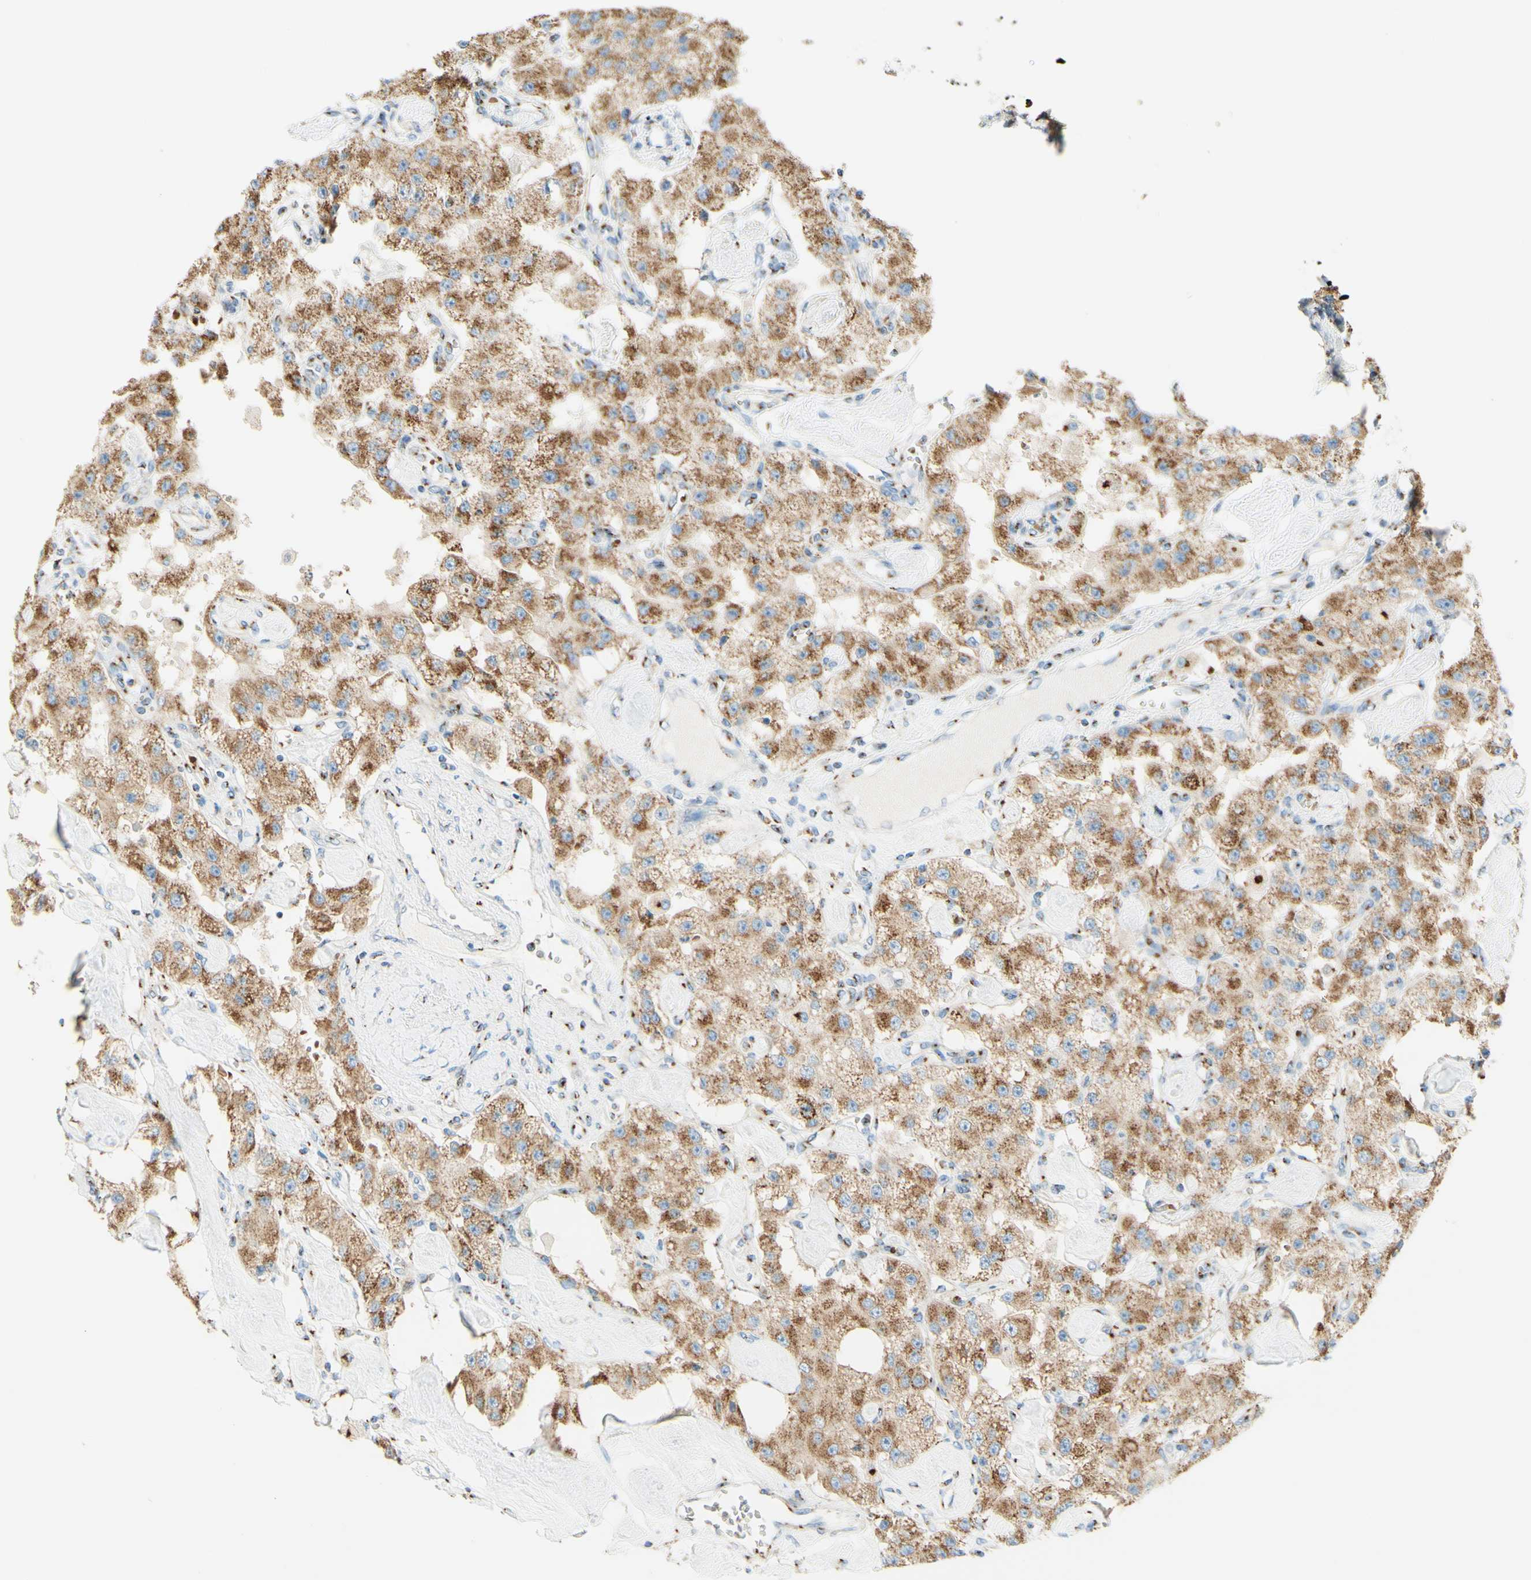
{"staining": {"intensity": "moderate", "quantity": ">75%", "location": "cytoplasmic/membranous"}, "tissue": "carcinoid", "cell_type": "Tumor cells", "image_type": "cancer", "snomed": [{"axis": "morphology", "description": "Carcinoid, malignant, NOS"}, {"axis": "topography", "description": "Pancreas"}], "caption": "Immunohistochemical staining of malignant carcinoid reveals medium levels of moderate cytoplasmic/membranous protein staining in approximately >75% of tumor cells. The staining is performed using DAB brown chromogen to label protein expression. The nuclei are counter-stained blue using hematoxylin.", "gene": "GOLGB1", "patient": {"sex": "male", "age": 41}}